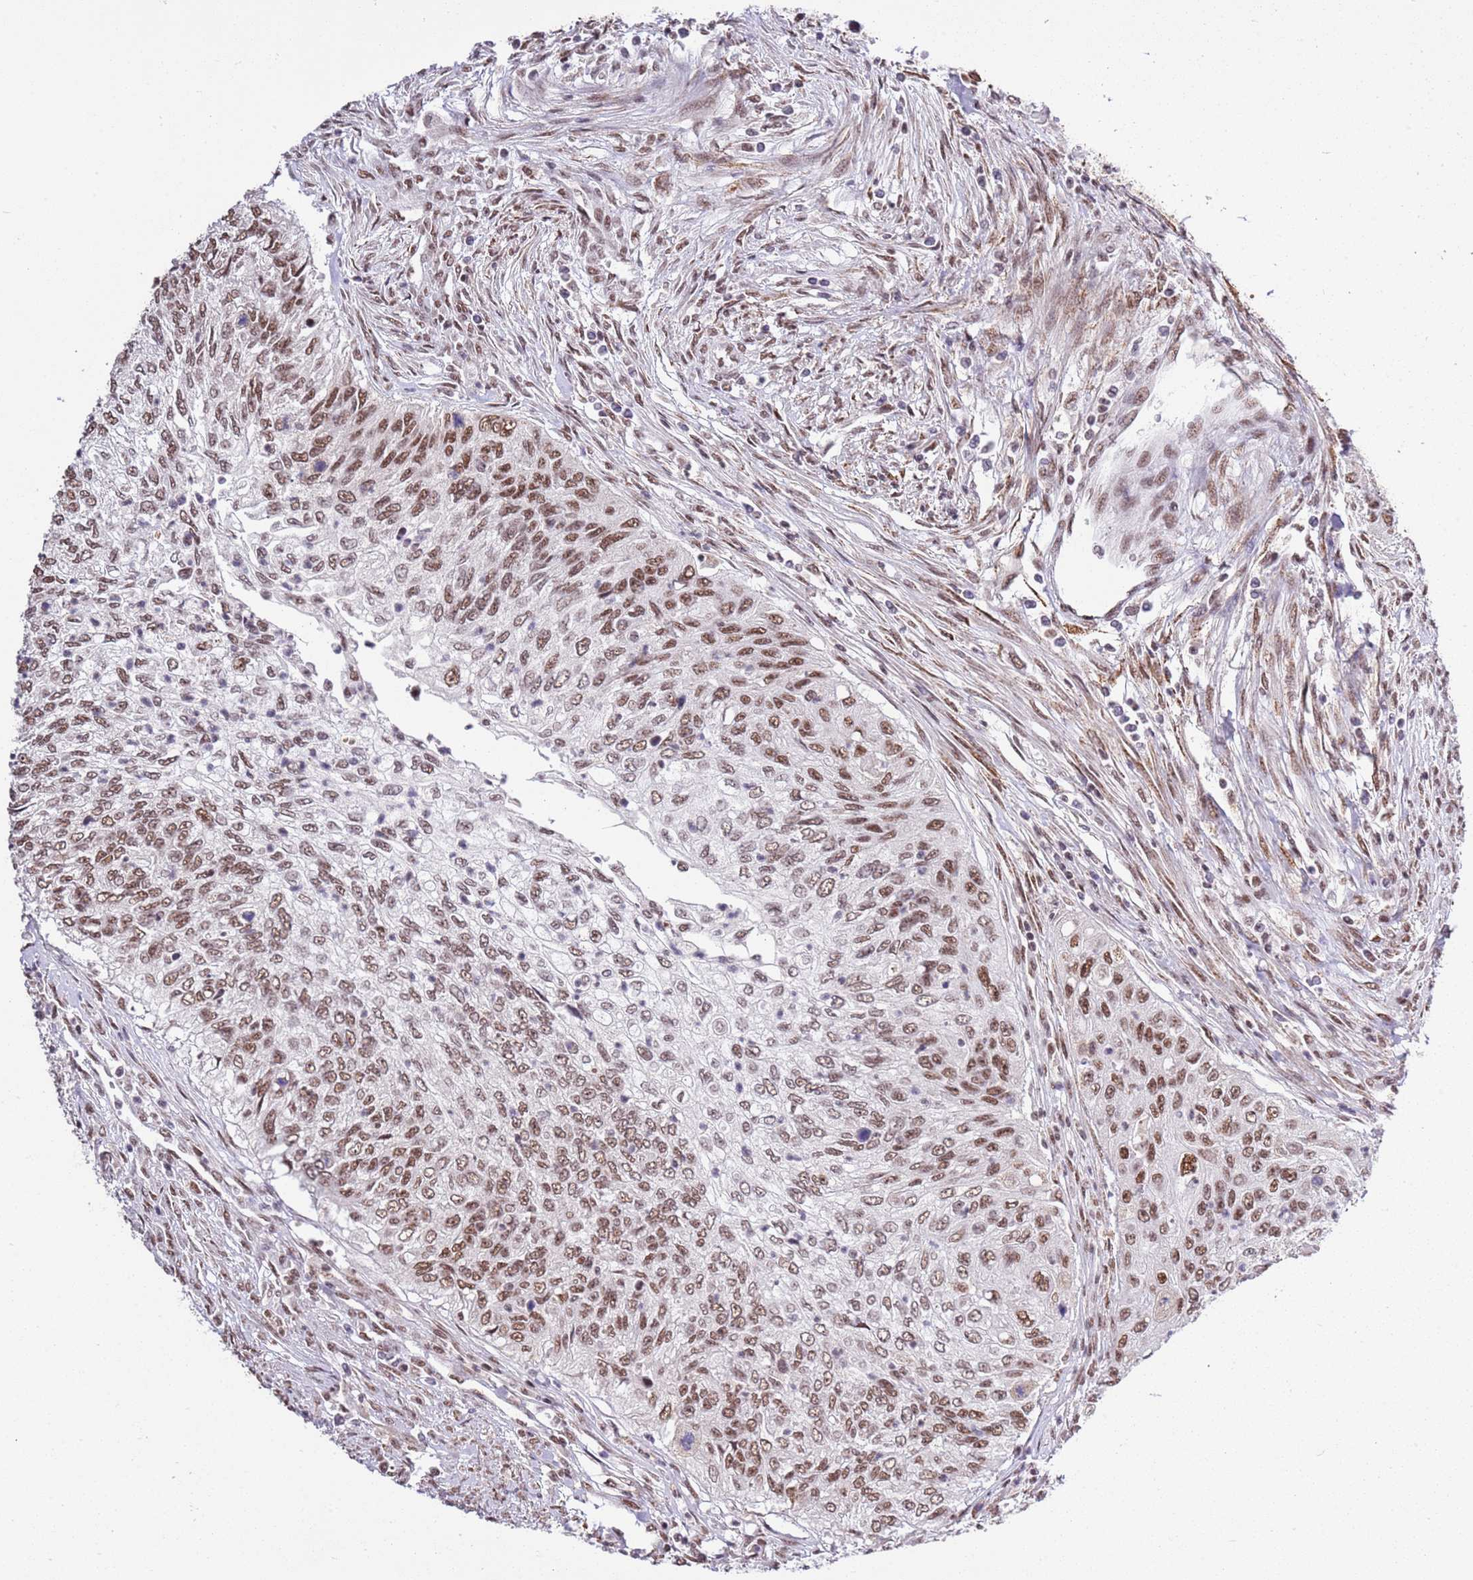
{"staining": {"intensity": "moderate", "quantity": ">75%", "location": "nuclear"}, "tissue": "urothelial cancer", "cell_type": "Tumor cells", "image_type": "cancer", "snomed": [{"axis": "morphology", "description": "Urothelial carcinoma, High grade"}, {"axis": "topography", "description": "Urinary bladder"}], "caption": "IHC of human urothelial cancer demonstrates medium levels of moderate nuclear staining in approximately >75% of tumor cells.", "gene": "AKAP8L", "patient": {"sex": "female", "age": 60}}